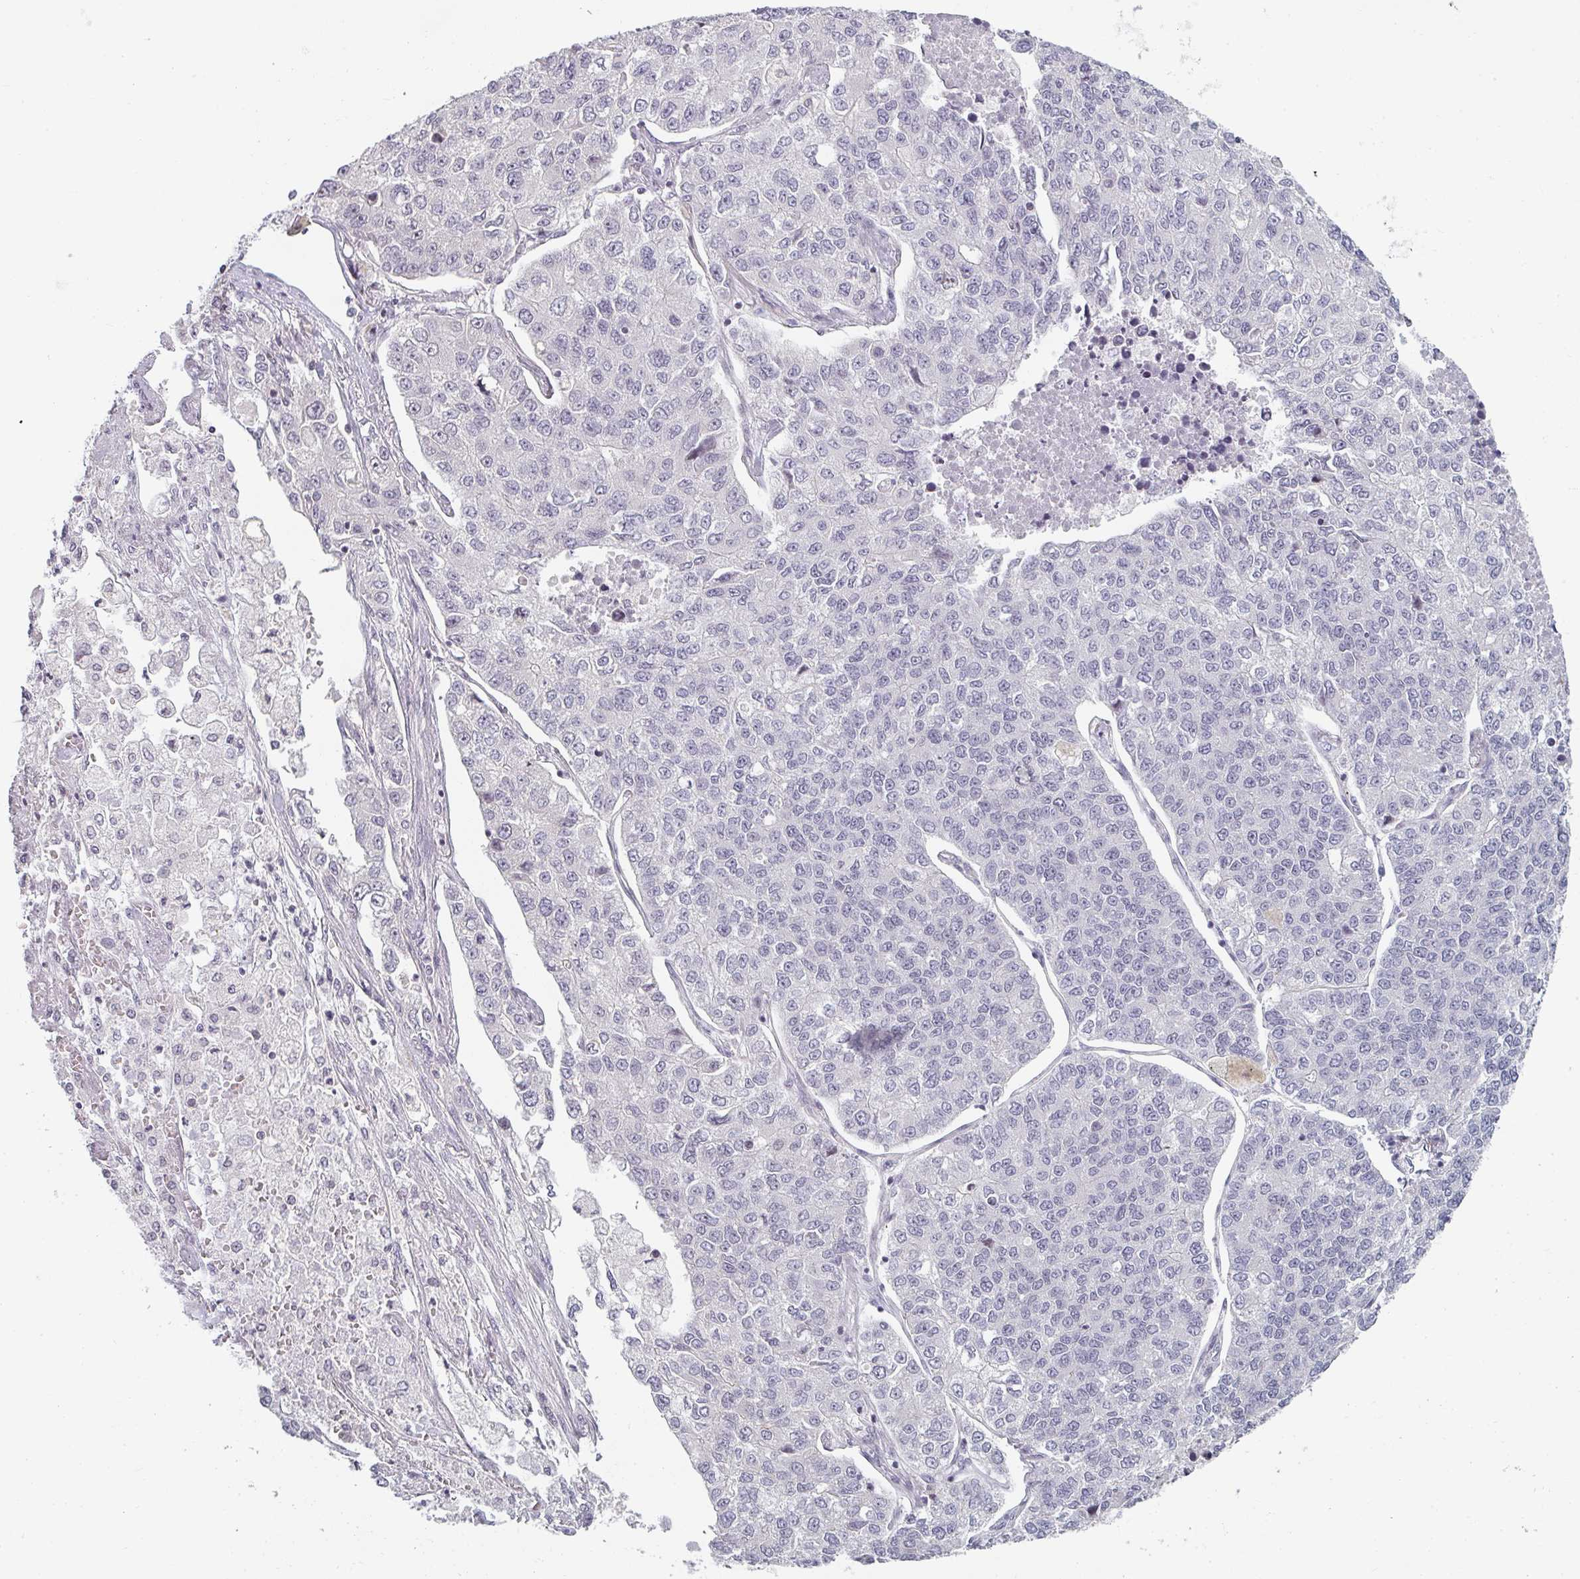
{"staining": {"intensity": "negative", "quantity": "none", "location": "none"}, "tissue": "lung cancer", "cell_type": "Tumor cells", "image_type": "cancer", "snomed": [{"axis": "morphology", "description": "Adenocarcinoma, NOS"}, {"axis": "topography", "description": "Lung"}], "caption": "Immunohistochemistry micrograph of lung cancer (adenocarcinoma) stained for a protein (brown), which demonstrates no positivity in tumor cells. (DAB (3,3'-diaminobenzidine) IHC, high magnification).", "gene": "RBBP6", "patient": {"sex": "male", "age": 49}}